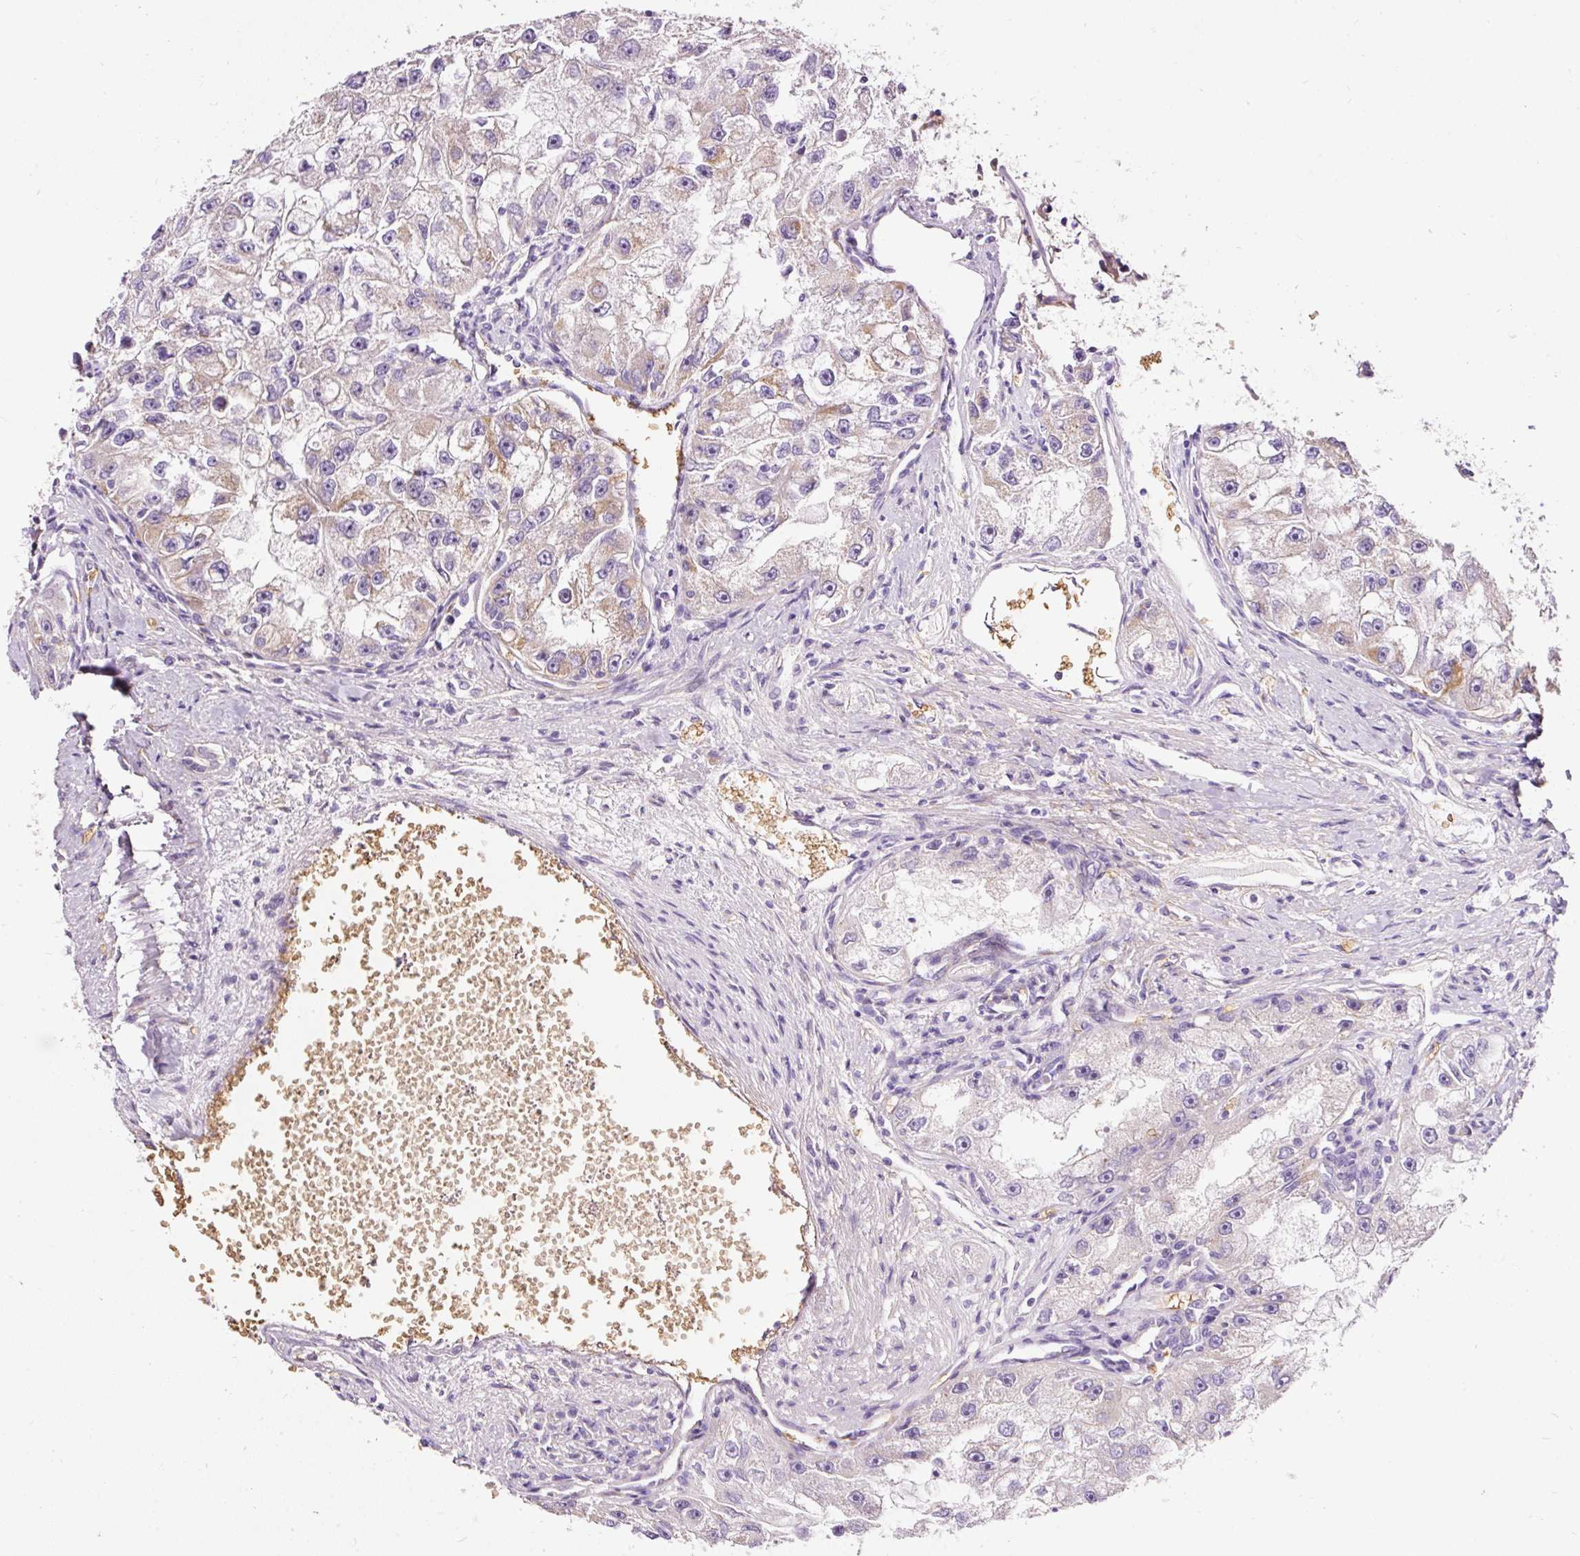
{"staining": {"intensity": "moderate", "quantity": "<25%", "location": "cytoplasmic/membranous"}, "tissue": "renal cancer", "cell_type": "Tumor cells", "image_type": "cancer", "snomed": [{"axis": "morphology", "description": "Adenocarcinoma, NOS"}, {"axis": "topography", "description": "Kidney"}], "caption": "The micrograph demonstrates a brown stain indicating the presence of a protein in the cytoplasmic/membranous of tumor cells in renal adenocarcinoma.", "gene": "PRRC2A", "patient": {"sex": "male", "age": 63}}